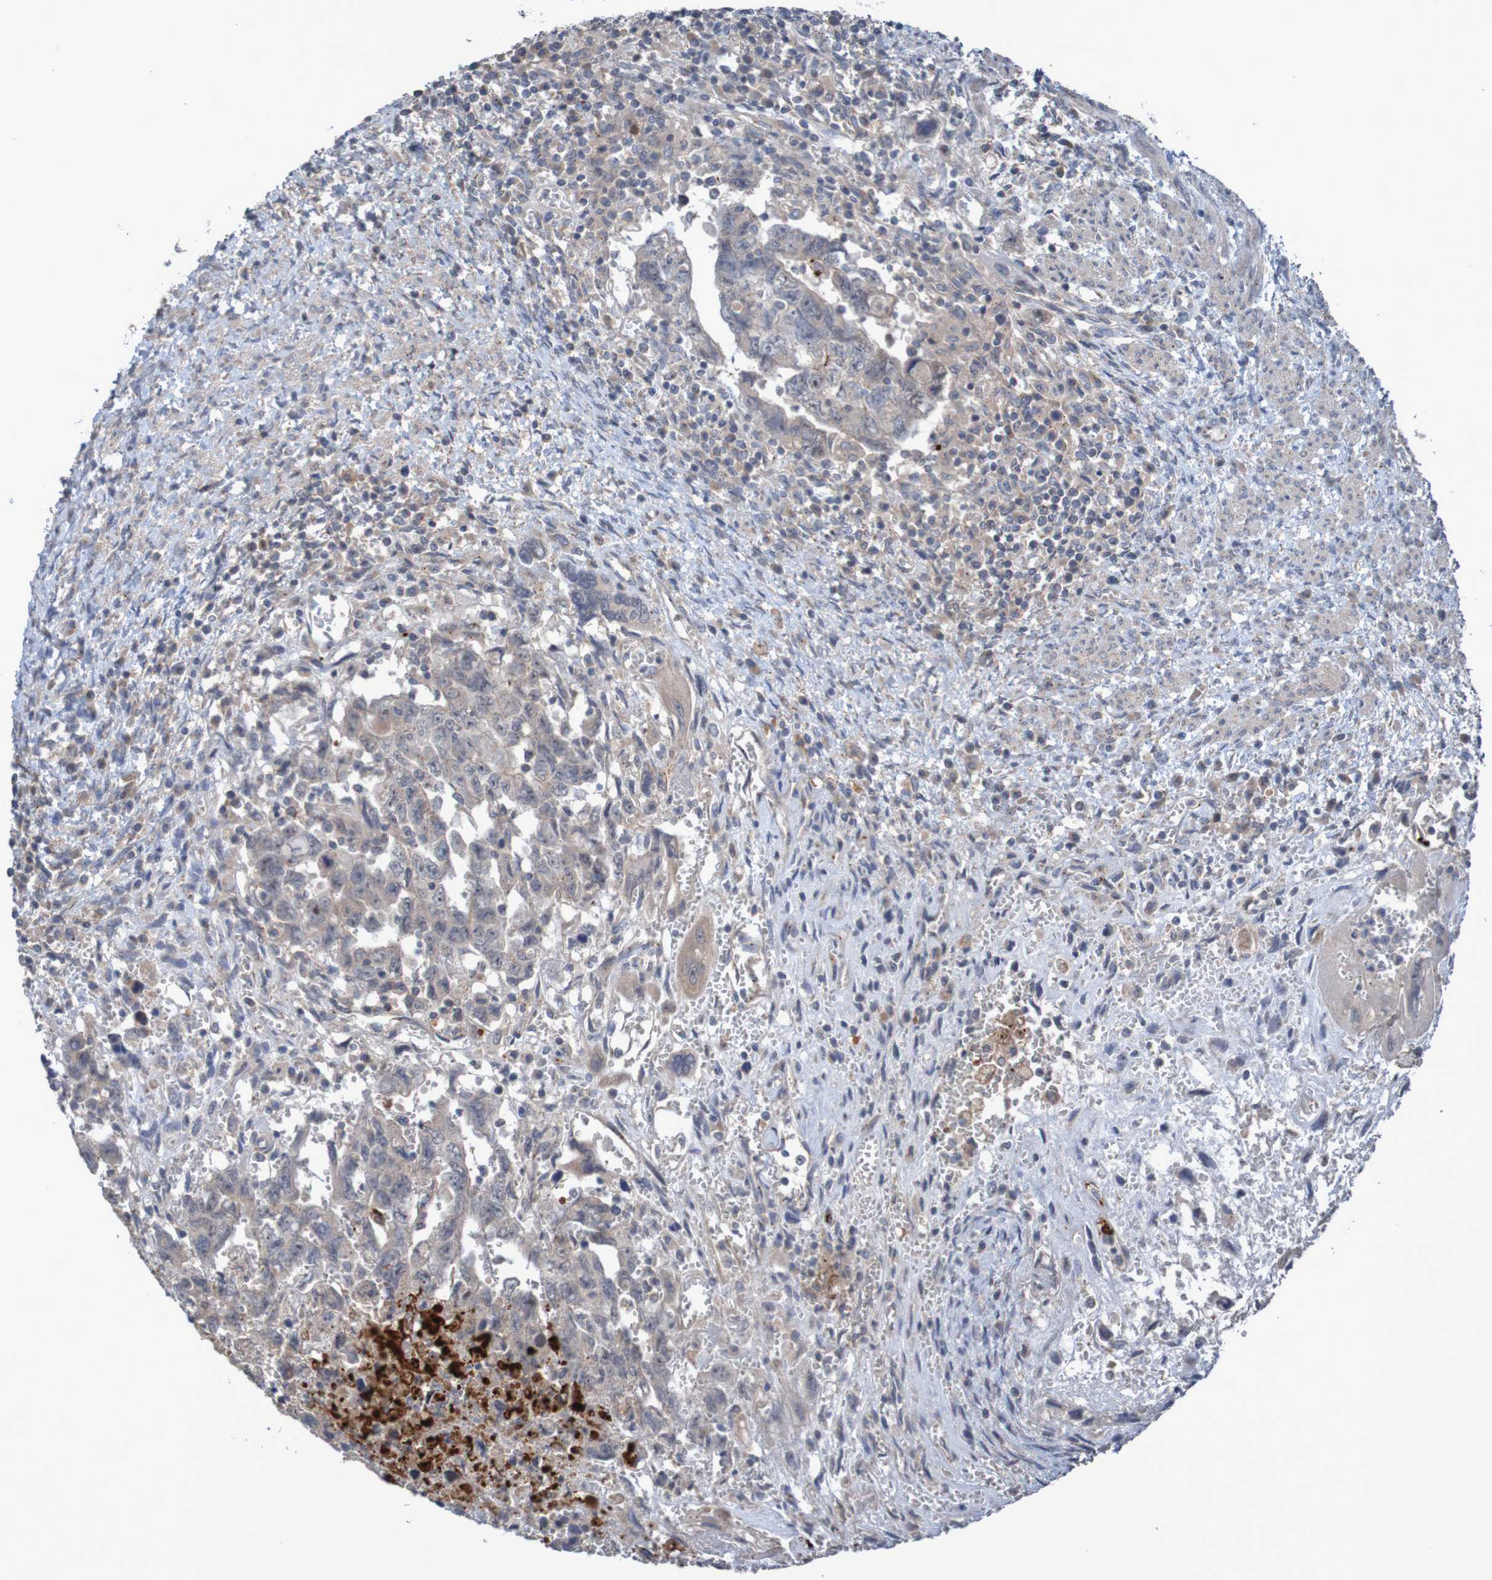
{"staining": {"intensity": "weak", "quantity": ">75%", "location": "cytoplasmic/membranous"}, "tissue": "testis cancer", "cell_type": "Tumor cells", "image_type": "cancer", "snomed": [{"axis": "morphology", "description": "Carcinoma, Embryonal, NOS"}, {"axis": "topography", "description": "Testis"}], "caption": "This histopathology image shows embryonal carcinoma (testis) stained with immunohistochemistry to label a protein in brown. The cytoplasmic/membranous of tumor cells show weak positivity for the protein. Nuclei are counter-stained blue.", "gene": "ANGPT4", "patient": {"sex": "male", "age": 28}}